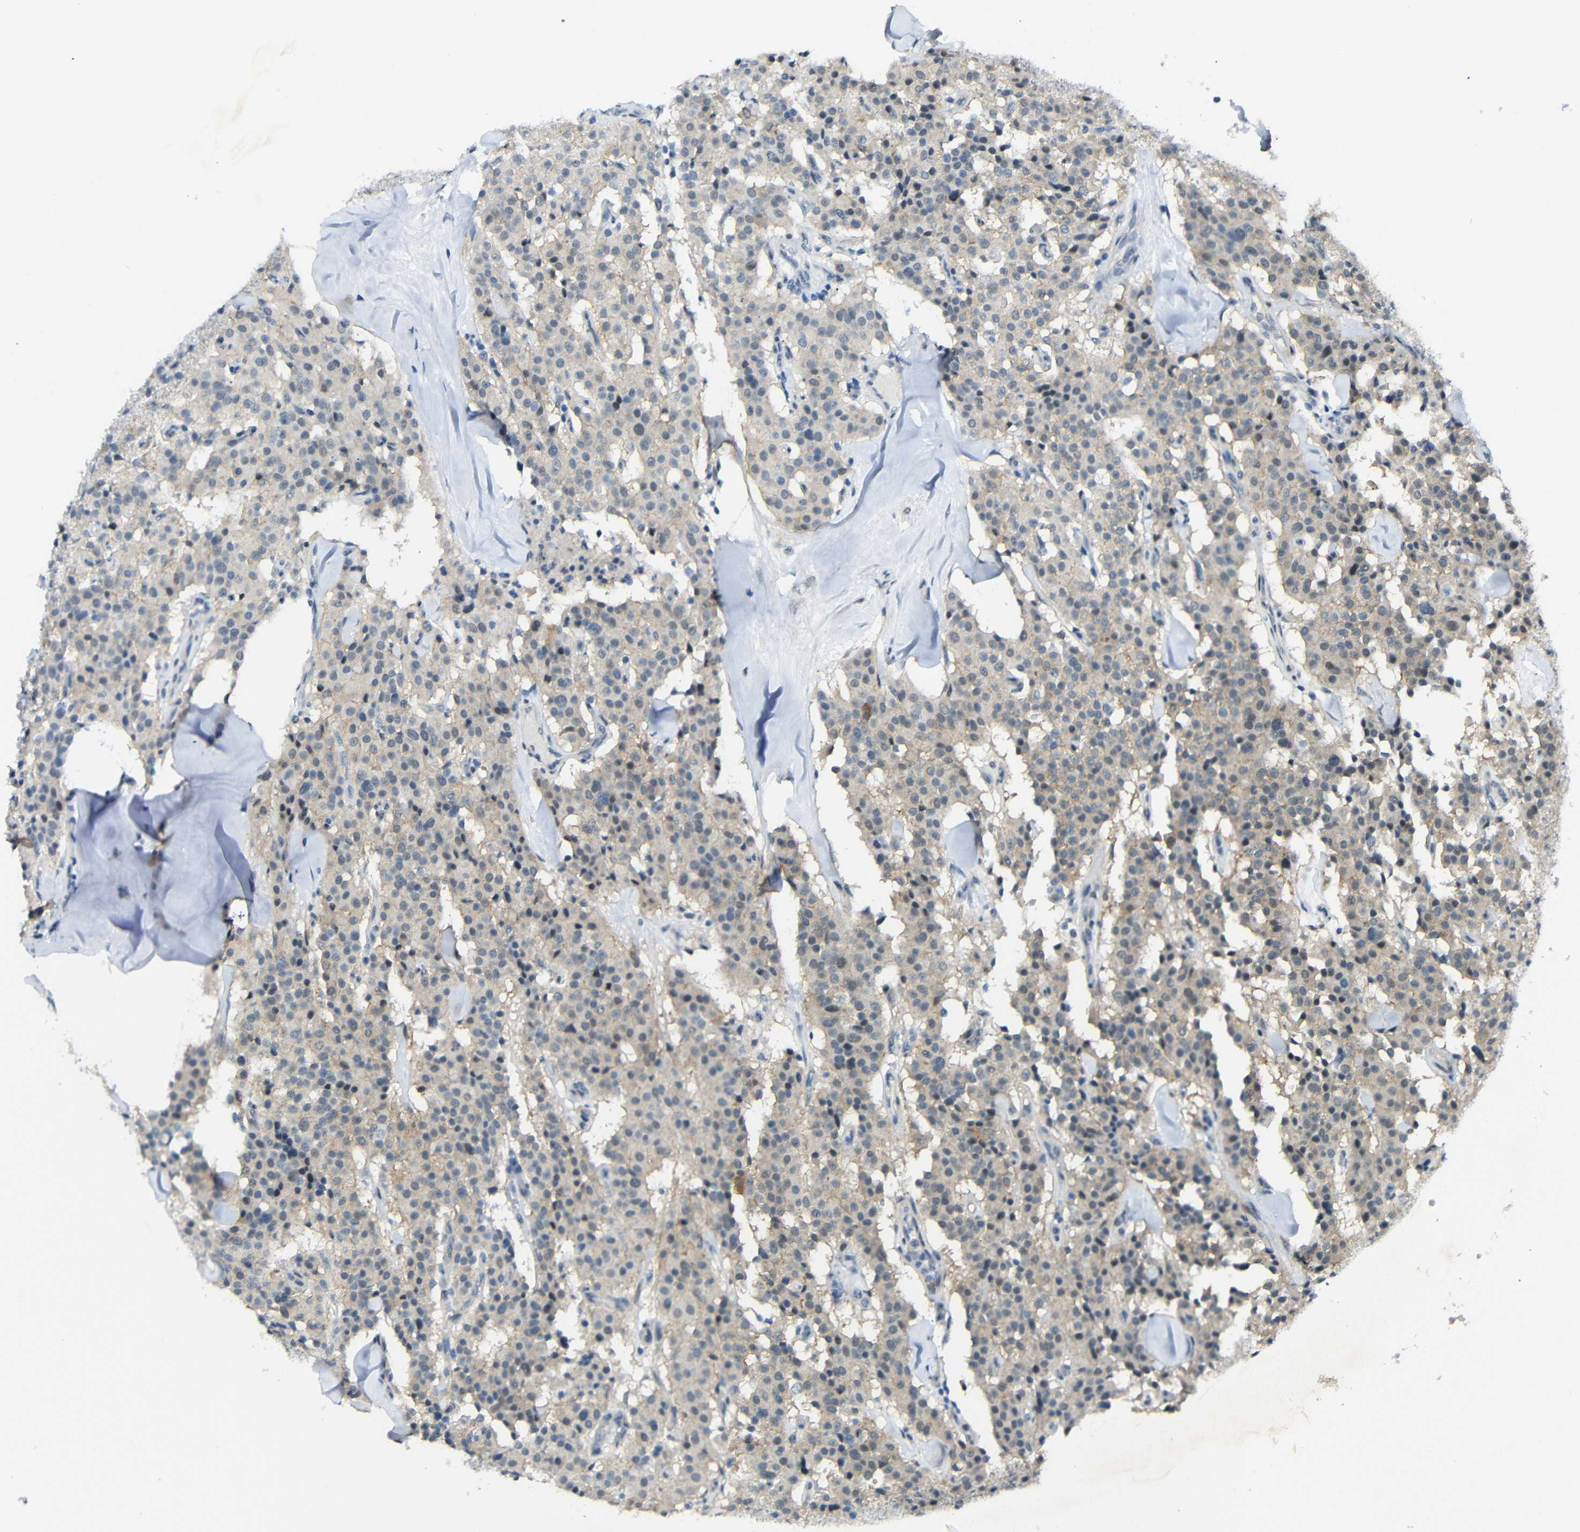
{"staining": {"intensity": "weak", "quantity": "25%-75%", "location": "cytoplasmic/membranous"}, "tissue": "carcinoid", "cell_type": "Tumor cells", "image_type": "cancer", "snomed": [{"axis": "morphology", "description": "Carcinoid, malignant, NOS"}, {"axis": "topography", "description": "Lung"}], "caption": "Carcinoid stained for a protein (brown) shows weak cytoplasmic/membranous positive expression in about 25%-75% of tumor cells.", "gene": "GPR158", "patient": {"sex": "male", "age": 30}}